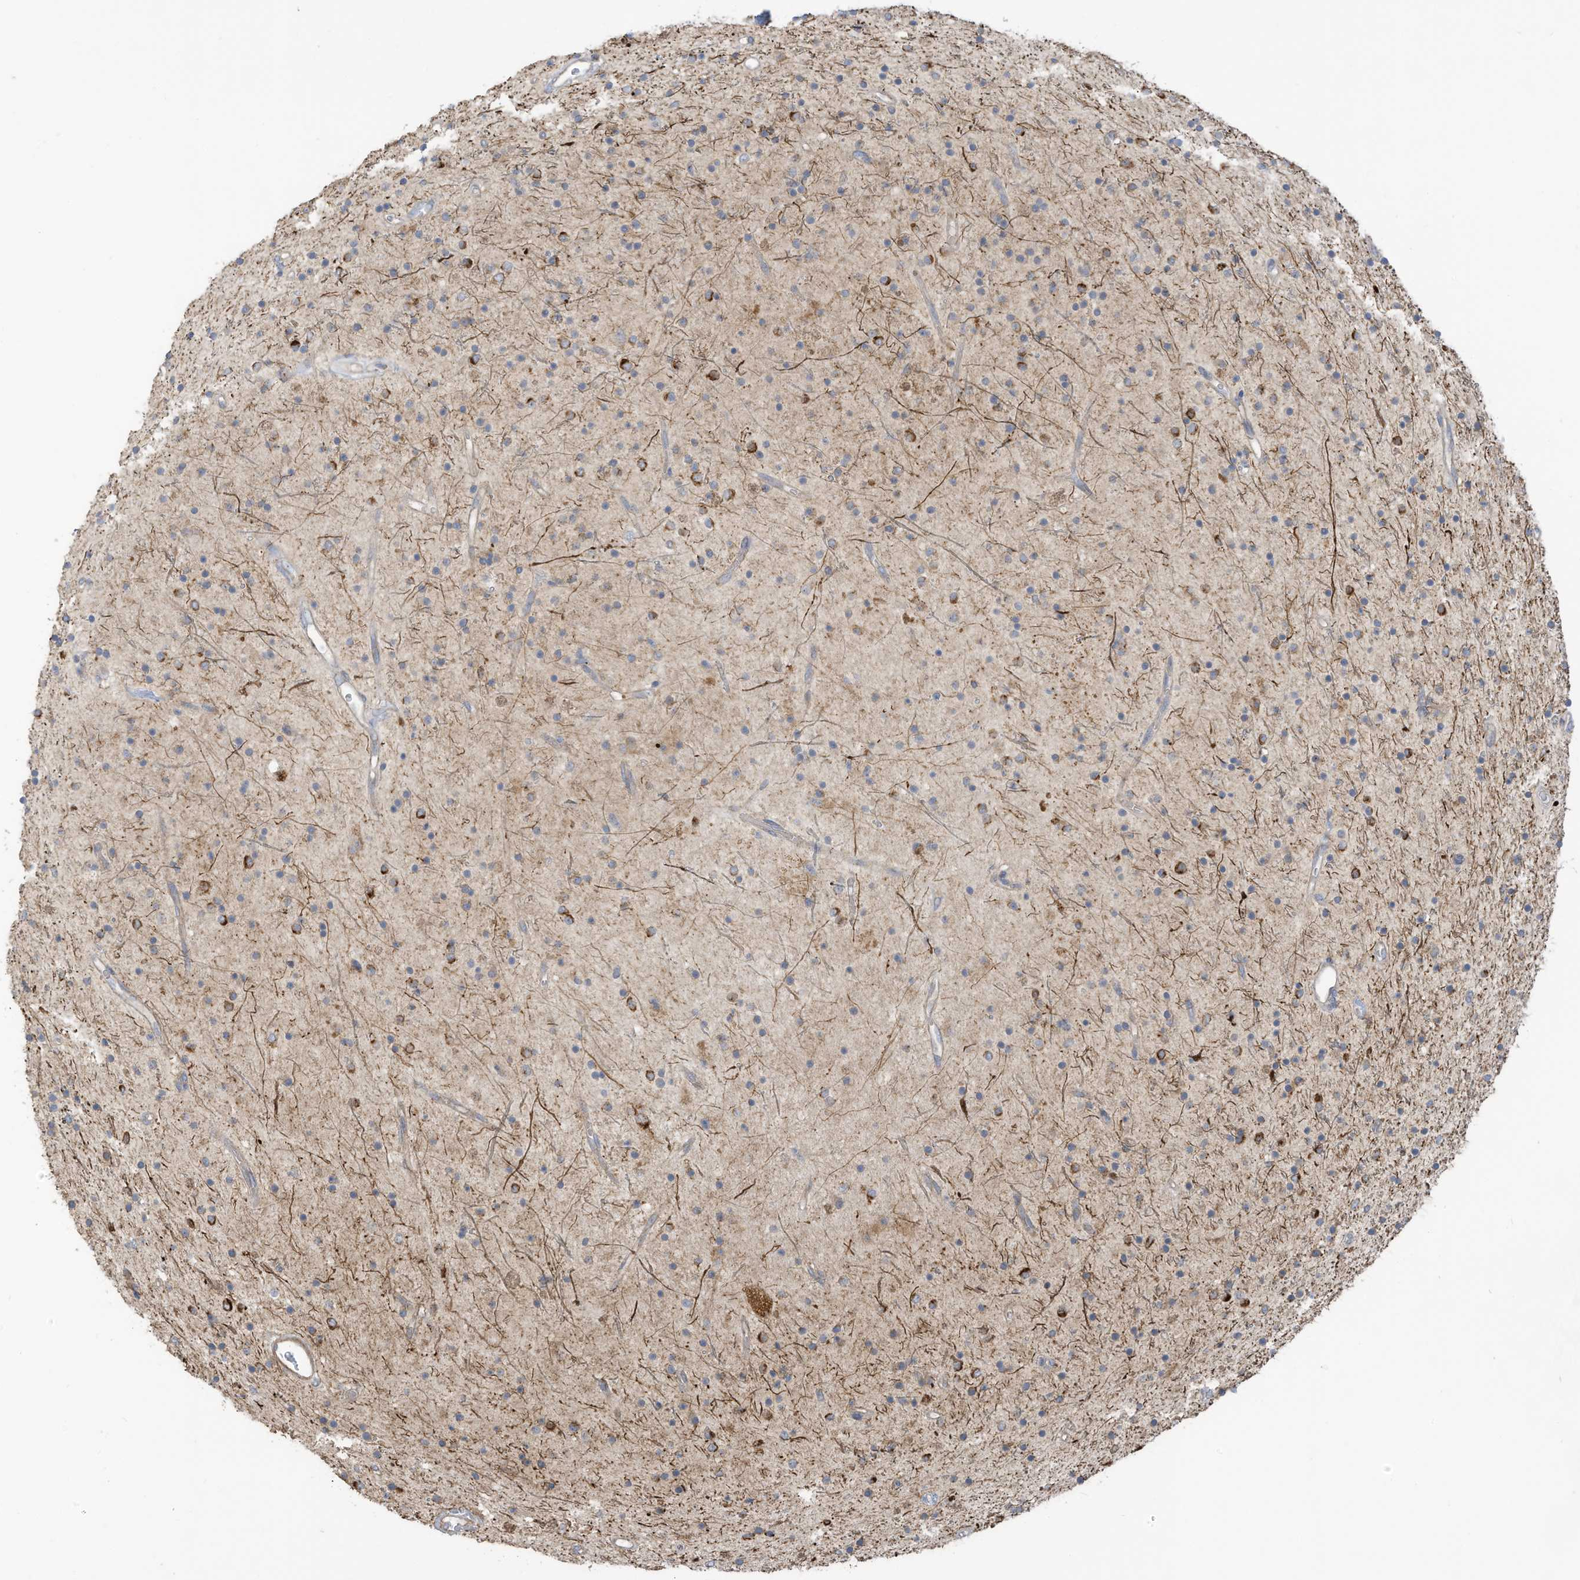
{"staining": {"intensity": "negative", "quantity": "none", "location": "none"}, "tissue": "glioma", "cell_type": "Tumor cells", "image_type": "cancer", "snomed": [{"axis": "morphology", "description": "Glioma, malignant, High grade"}, {"axis": "topography", "description": "Brain"}], "caption": "This photomicrograph is of malignant glioma (high-grade) stained with IHC to label a protein in brown with the nuclei are counter-stained blue. There is no positivity in tumor cells. The staining was performed using DAB to visualize the protein expression in brown, while the nuclei were stained in blue with hematoxylin (Magnification: 20x).", "gene": "GTPBP2", "patient": {"sex": "male", "age": 34}}